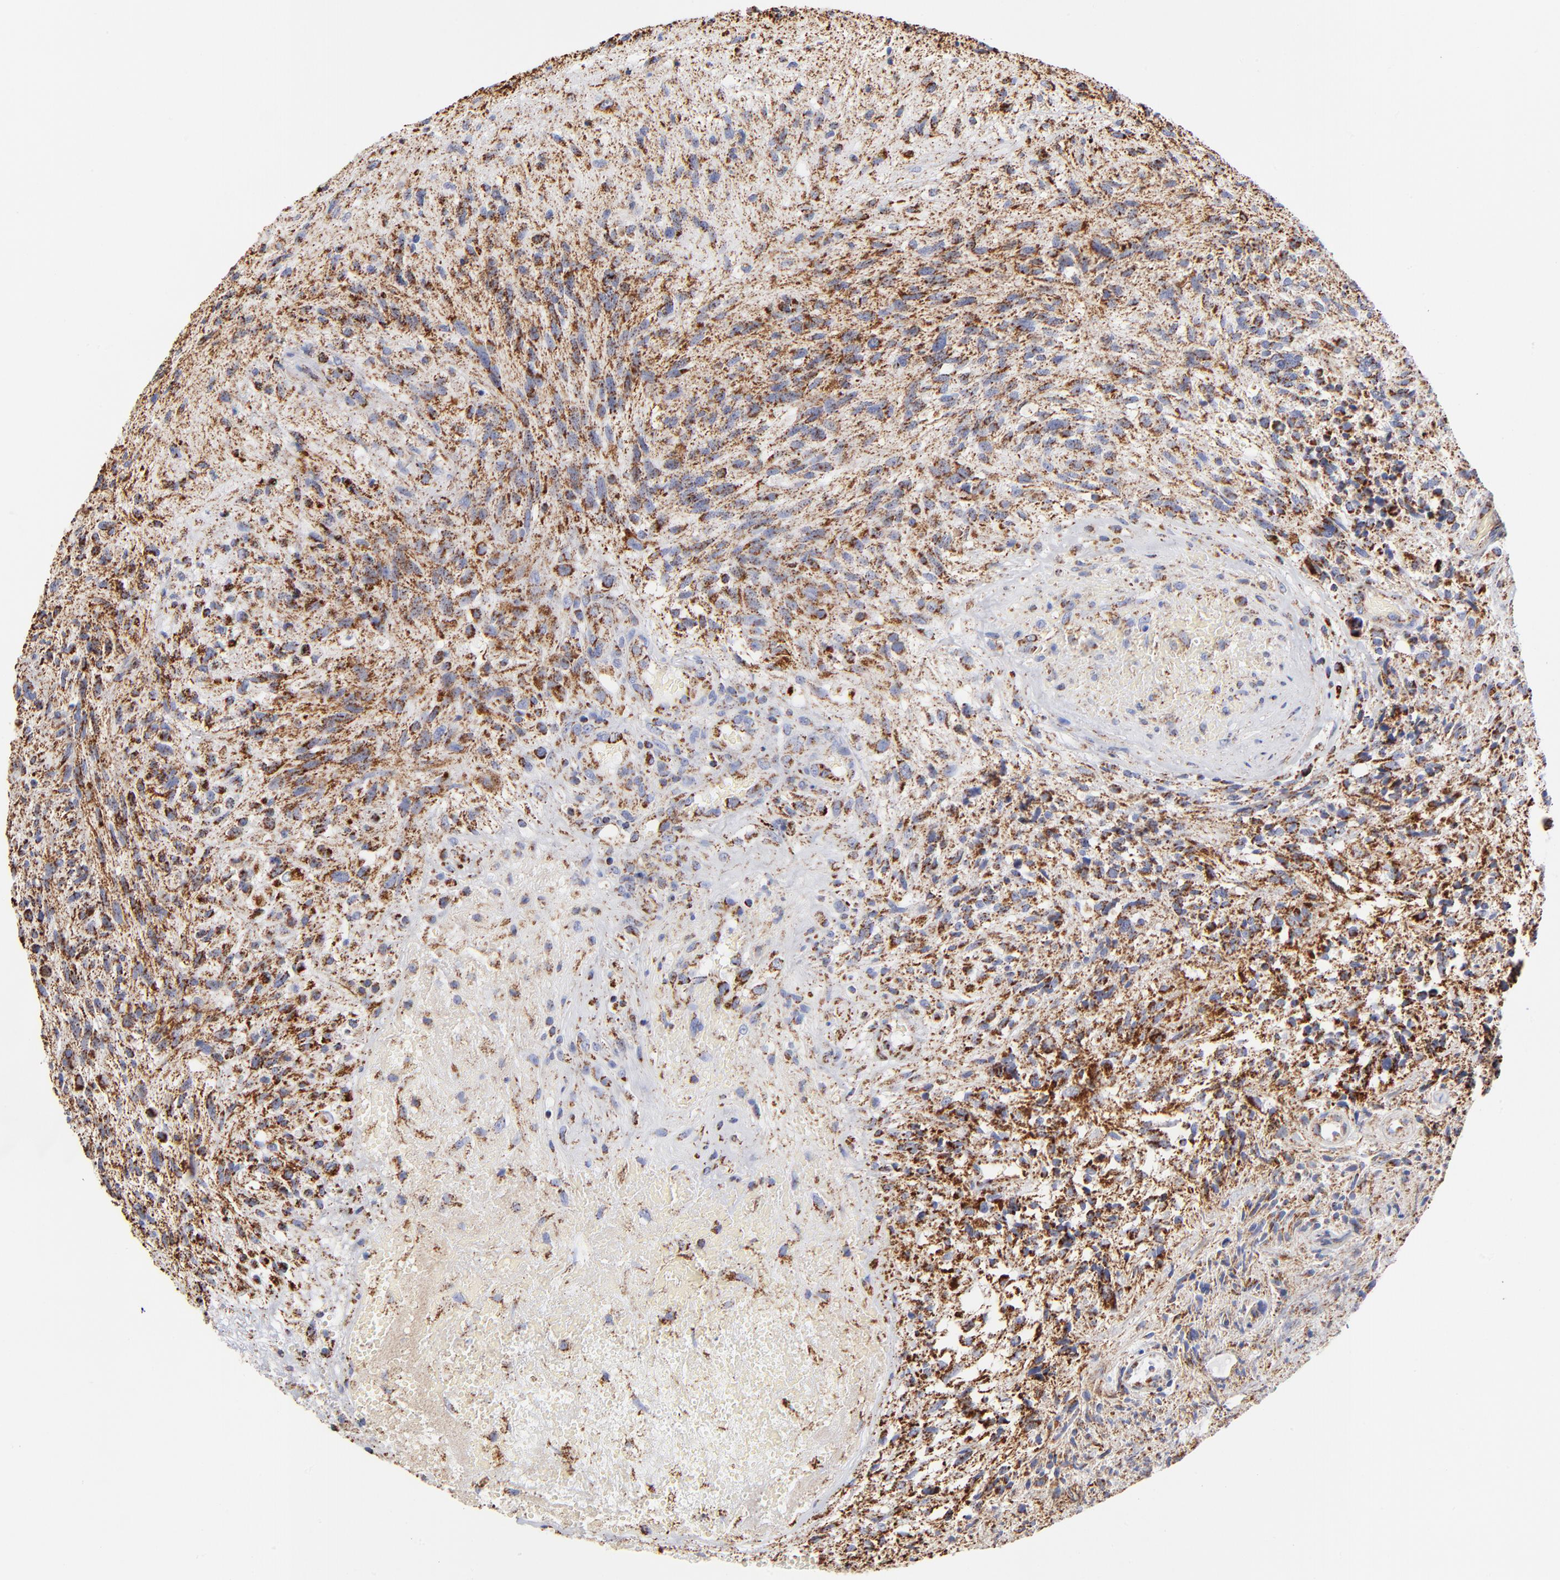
{"staining": {"intensity": "strong", "quantity": ">75%", "location": "cytoplasmic/membranous"}, "tissue": "glioma", "cell_type": "Tumor cells", "image_type": "cancer", "snomed": [{"axis": "morphology", "description": "Normal tissue, NOS"}, {"axis": "morphology", "description": "Glioma, malignant, High grade"}, {"axis": "topography", "description": "Cerebral cortex"}], "caption": "Immunohistochemistry micrograph of neoplastic tissue: malignant high-grade glioma stained using immunohistochemistry shows high levels of strong protein expression localized specifically in the cytoplasmic/membranous of tumor cells, appearing as a cytoplasmic/membranous brown color.", "gene": "PHB1", "patient": {"sex": "male", "age": 75}}